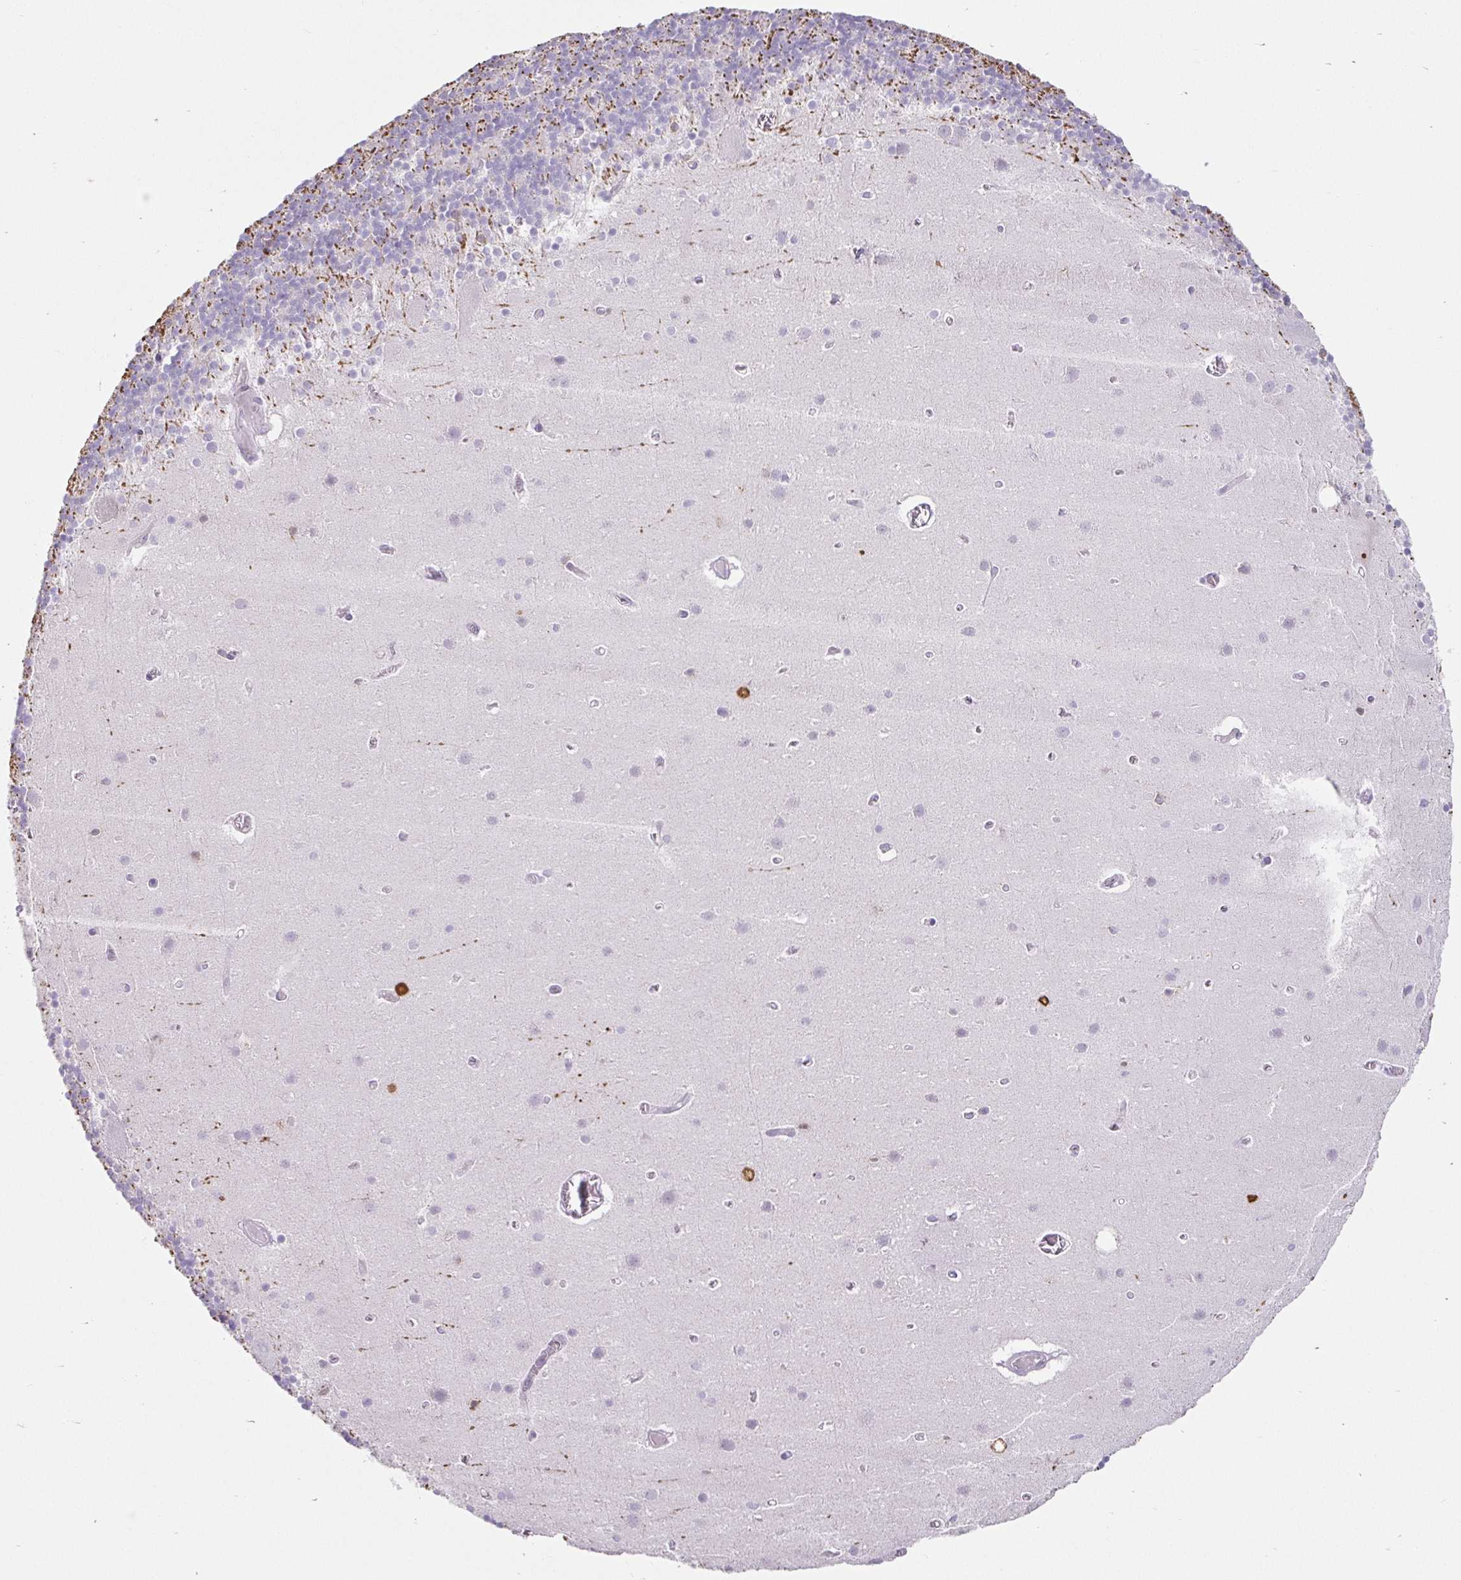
{"staining": {"intensity": "moderate", "quantity": "<25%", "location": "cytoplasmic/membranous"}, "tissue": "cerebellum", "cell_type": "Cells in granular layer", "image_type": "normal", "snomed": [{"axis": "morphology", "description": "Normal tissue, NOS"}, {"axis": "topography", "description": "Cerebellum"}], "caption": "Immunohistochemistry (DAB (3,3'-diaminobenzidine)) staining of normal human cerebellum demonstrates moderate cytoplasmic/membranous protein positivity in about <25% of cells in granular layer.", "gene": "BCAS1", "patient": {"sex": "male", "age": 70}}